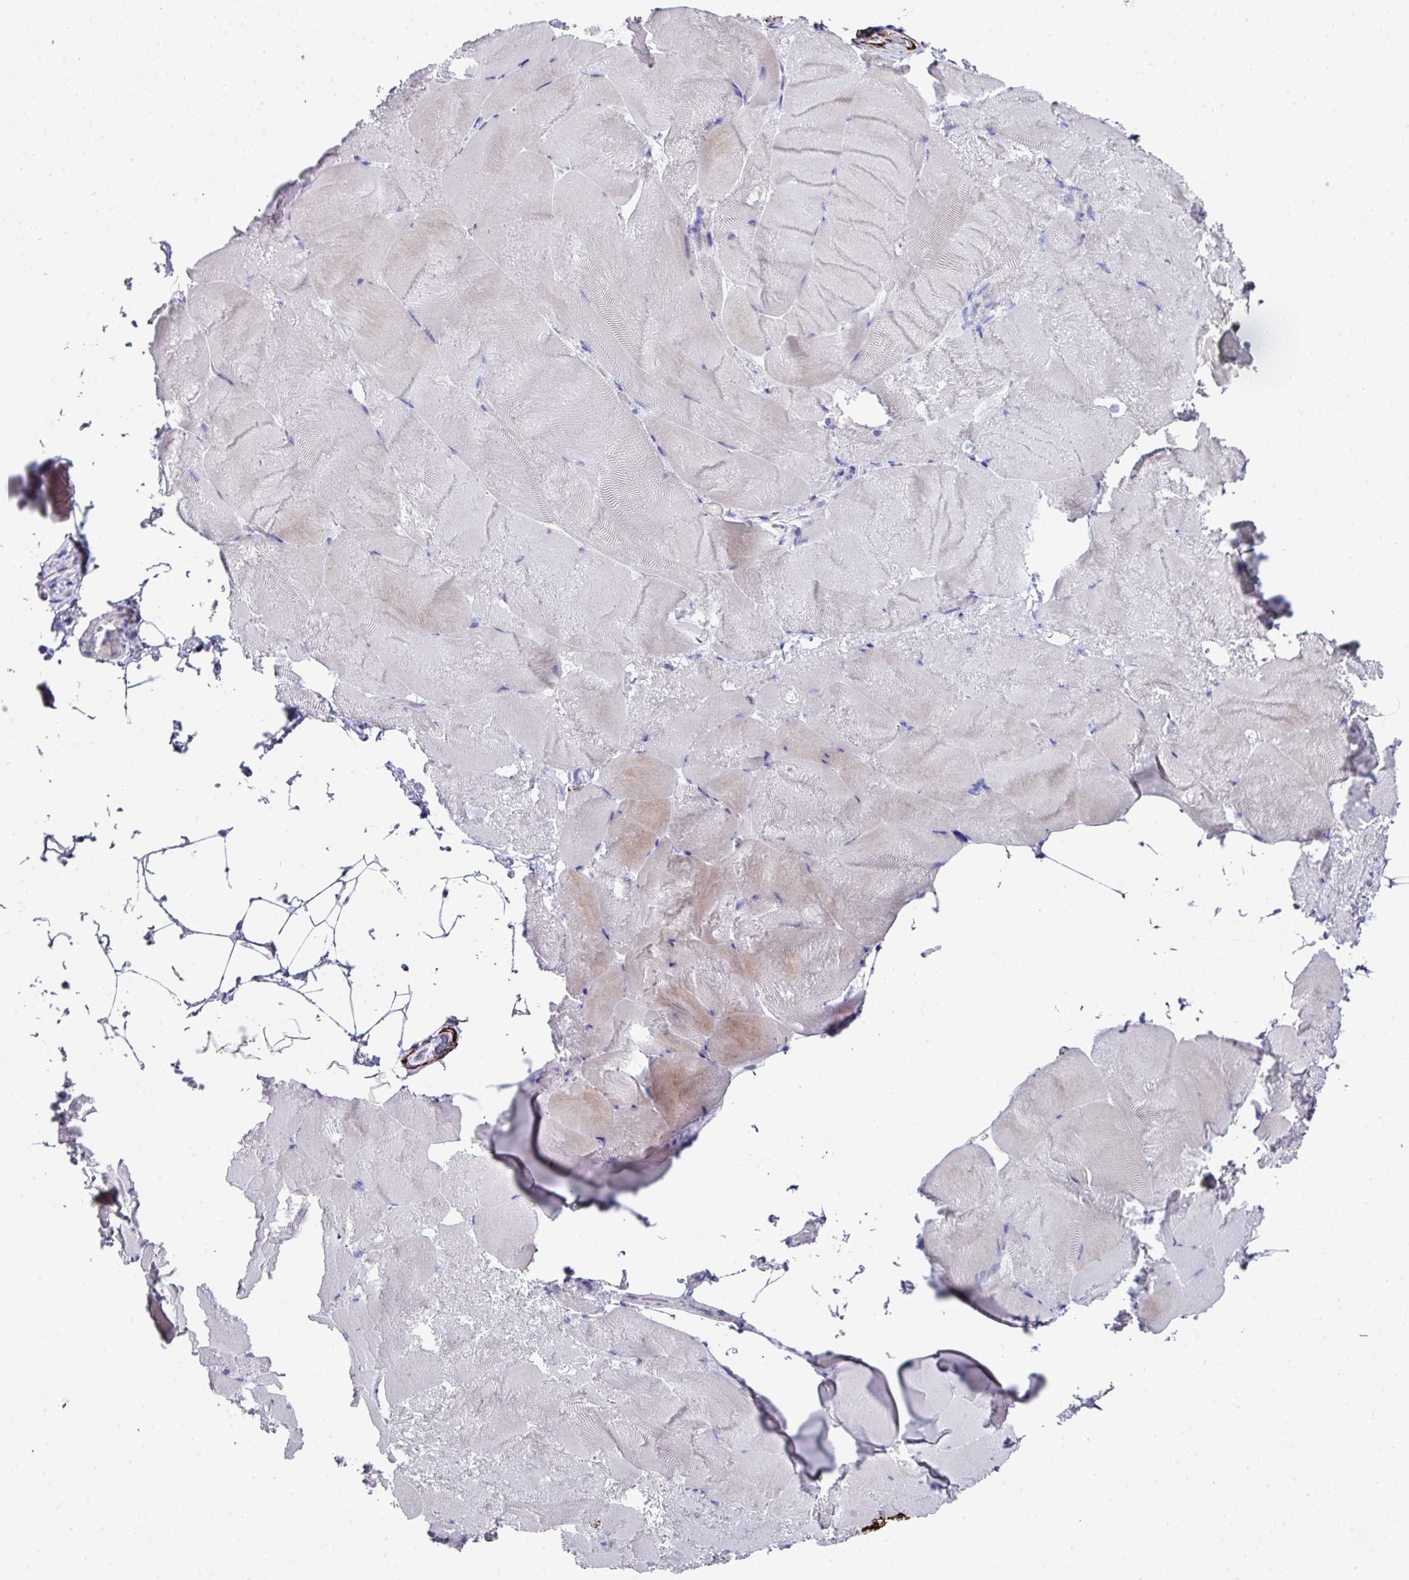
{"staining": {"intensity": "negative", "quantity": "none", "location": "none"}, "tissue": "skeletal muscle", "cell_type": "Myocytes", "image_type": "normal", "snomed": [{"axis": "morphology", "description": "Normal tissue, NOS"}, {"axis": "topography", "description": "Skeletal muscle"}], "caption": "Myocytes show no significant staining in benign skeletal muscle.", "gene": "CLDN1", "patient": {"sex": "female", "age": 64}}